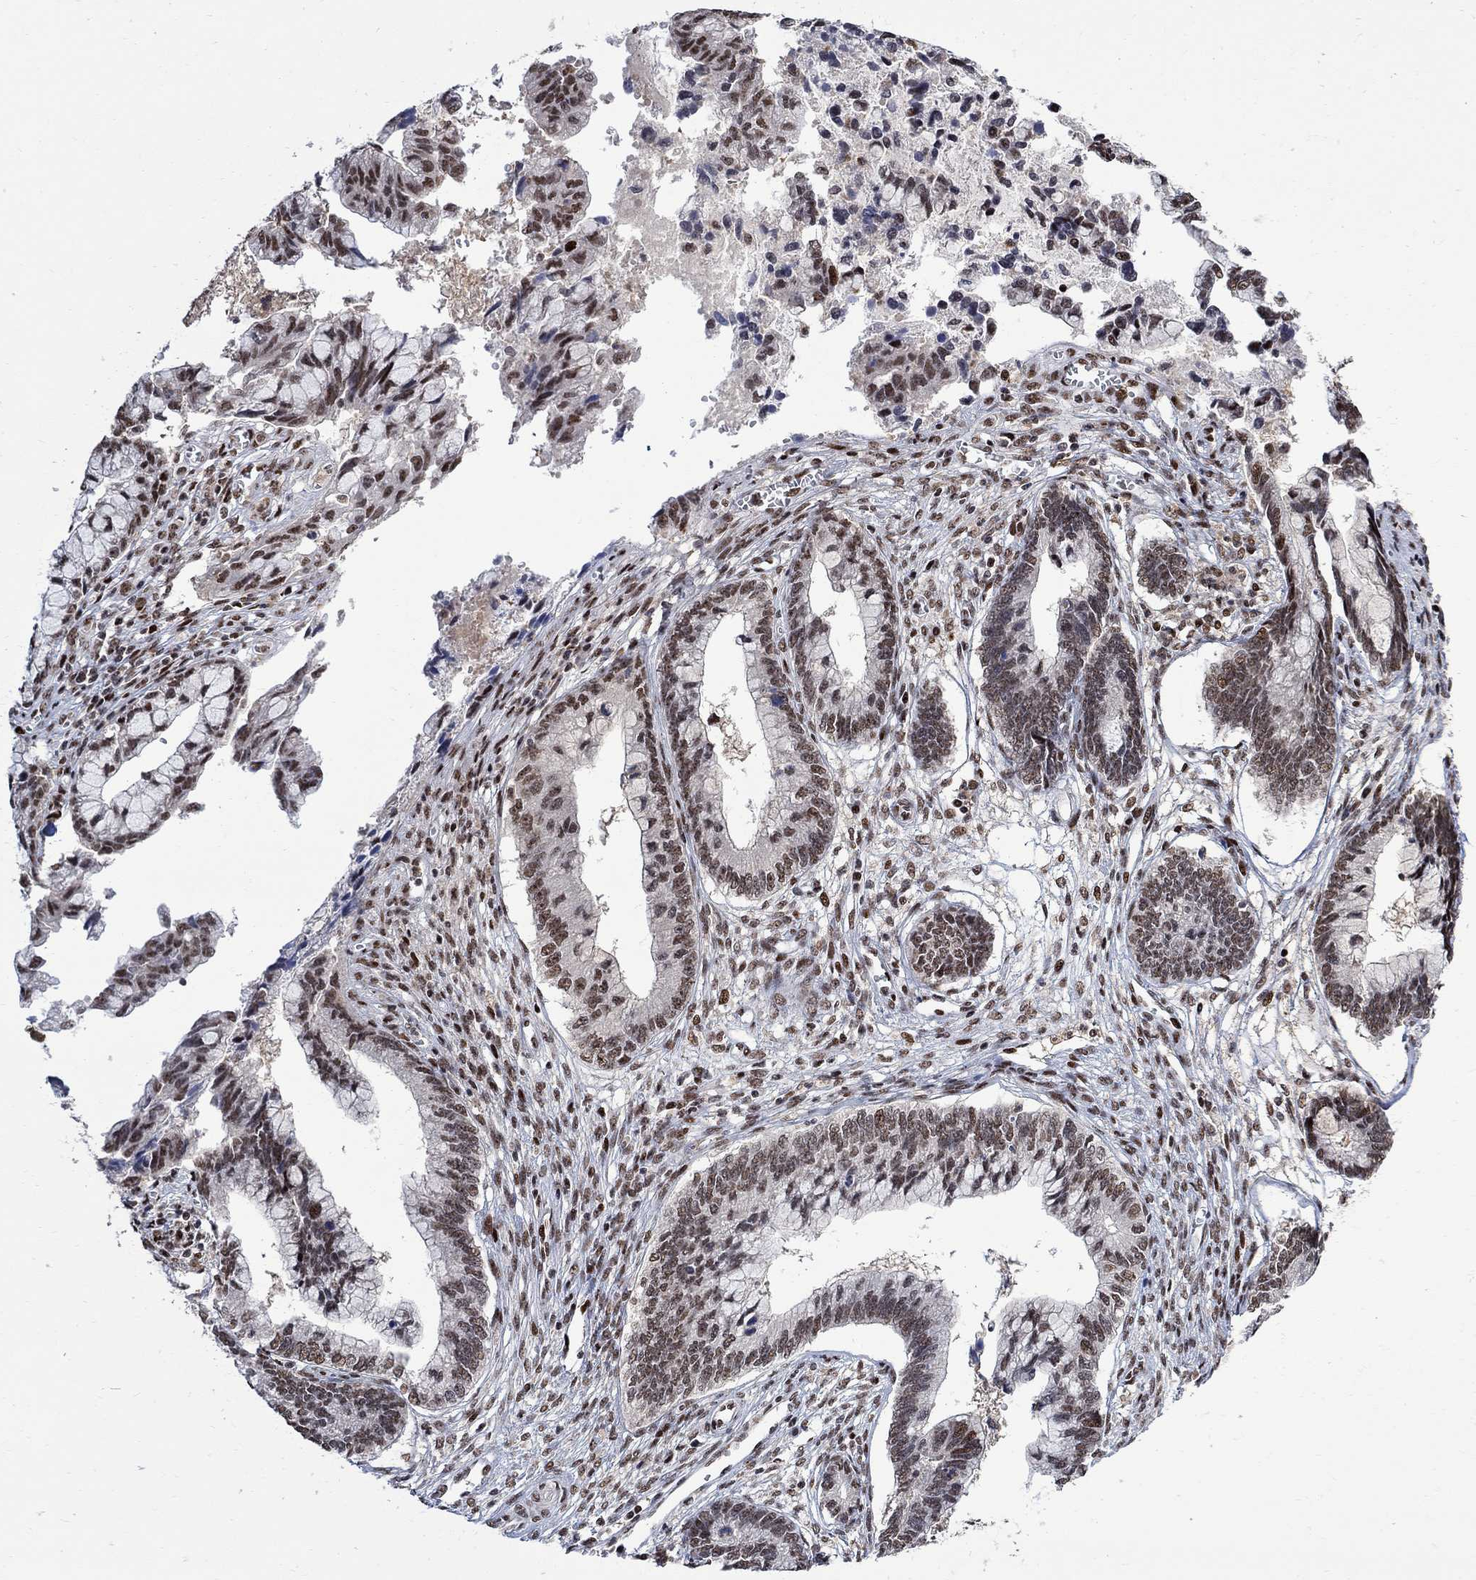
{"staining": {"intensity": "moderate", "quantity": "<25%", "location": "nuclear"}, "tissue": "cervical cancer", "cell_type": "Tumor cells", "image_type": "cancer", "snomed": [{"axis": "morphology", "description": "Adenocarcinoma, NOS"}, {"axis": "topography", "description": "Cervix"}], "caption": "Protein positivity by IHC reveals moderate nuclear positivity in approximately <25% of tumor cells in cervical adenocarcinoma. Nuclei are stained in blue.", "gene": "E4F1", "patient": {"sex": "female", "age": 44}}